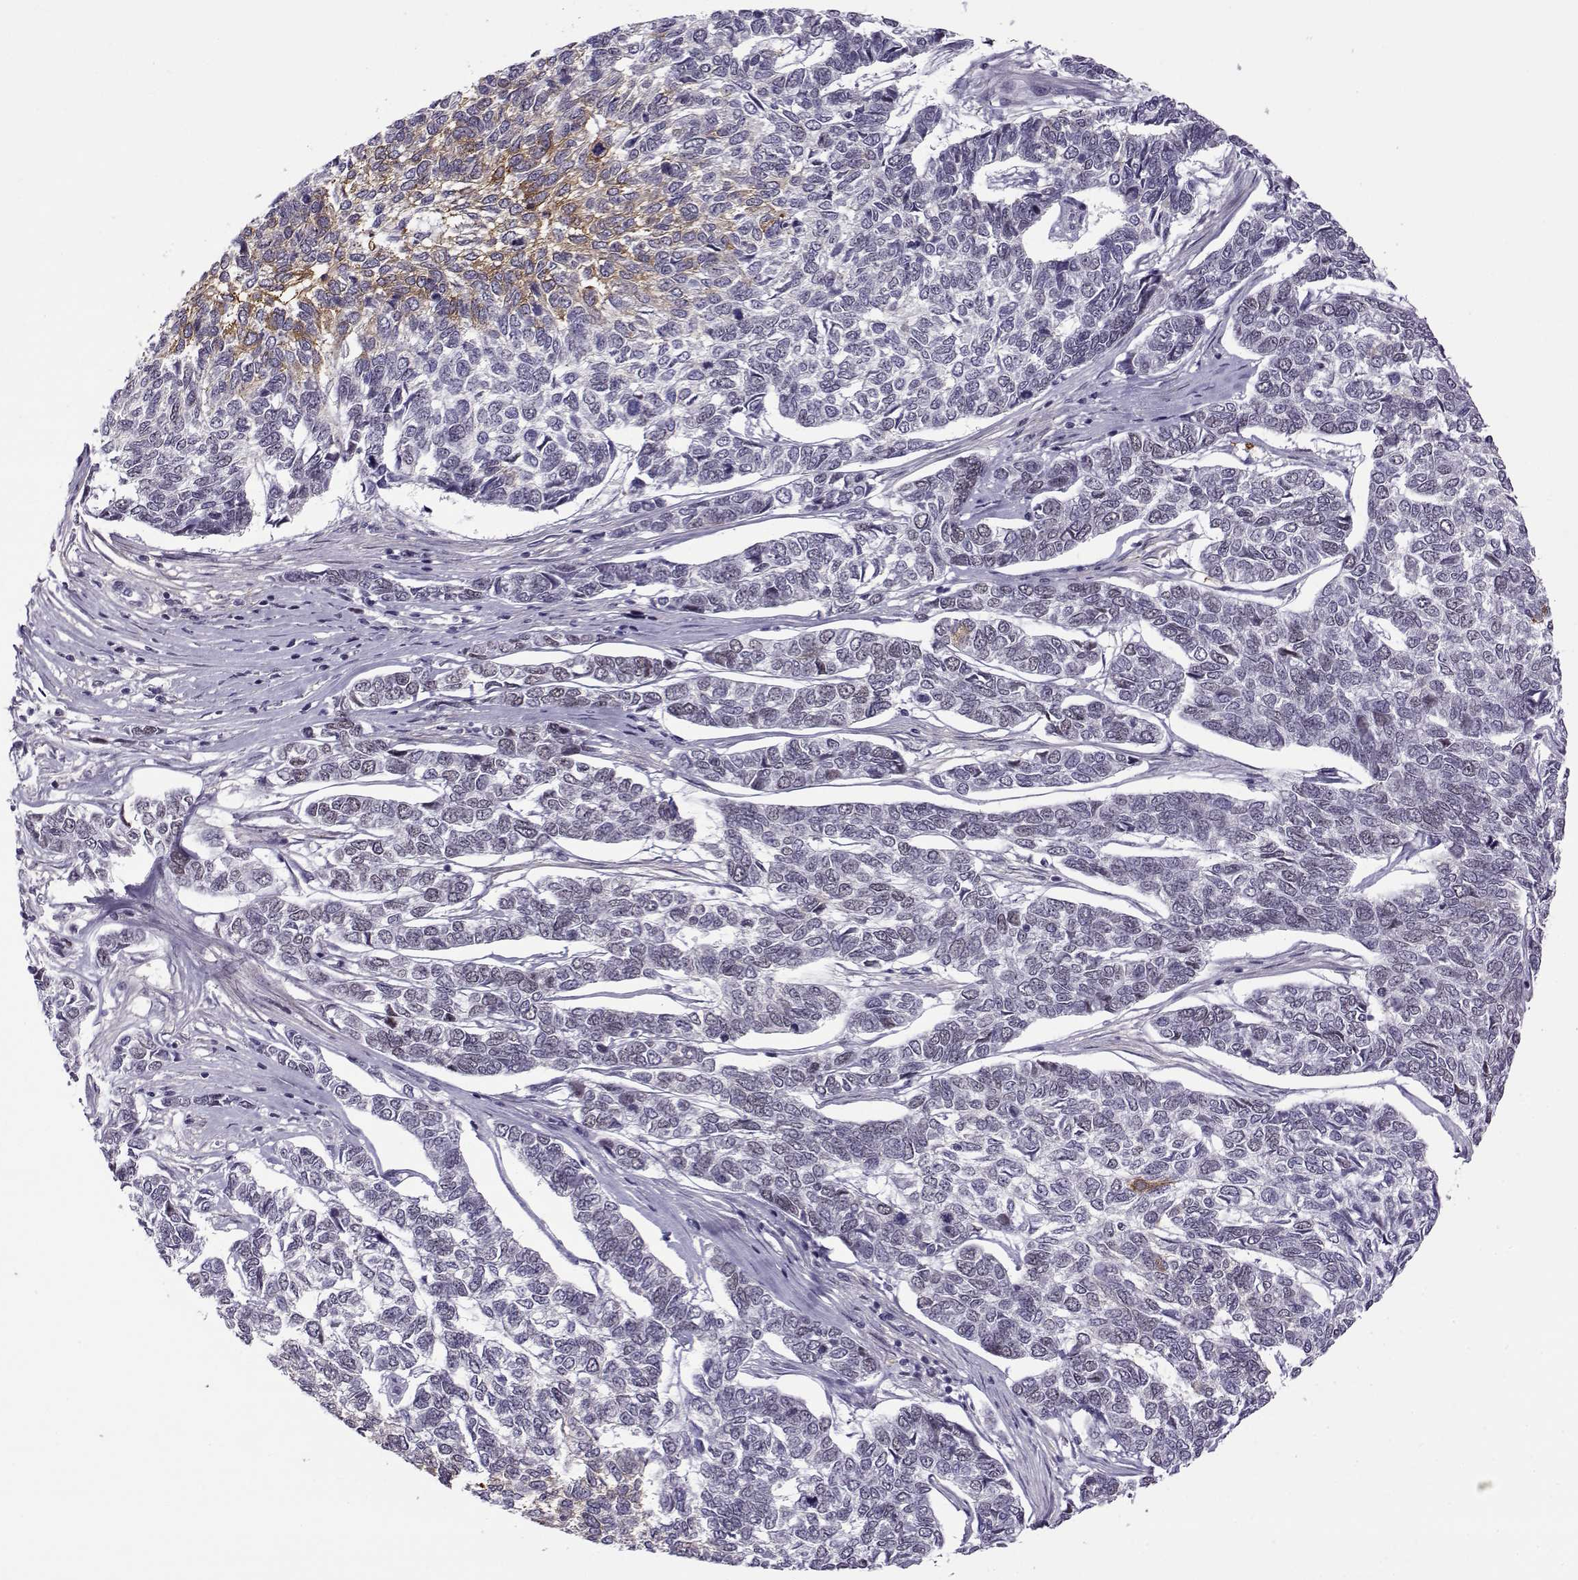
{"staining": {"intensity": "weak", "quantity": "<25%", "location": "cytoplasmic/membranous"}, "tissue": "skin cancer", "cell_type": "Tumor cells", "image_type": "cancer", "snomed": [{"axis": "morphology", "description": "Basal cell carcinoma"}, {"axis": "topography", "description": "Skin"}], "caption": "Immunohistochemistry photomicrograph of neoplastic tissue: basal cell carcinoma (skin) stained with DAB (3,3'-diaminobenzidine) reveals no significant protein positivity in tumor cells.", "gene": "BACH1", "patient": {"sex": "female", "age": 65}}